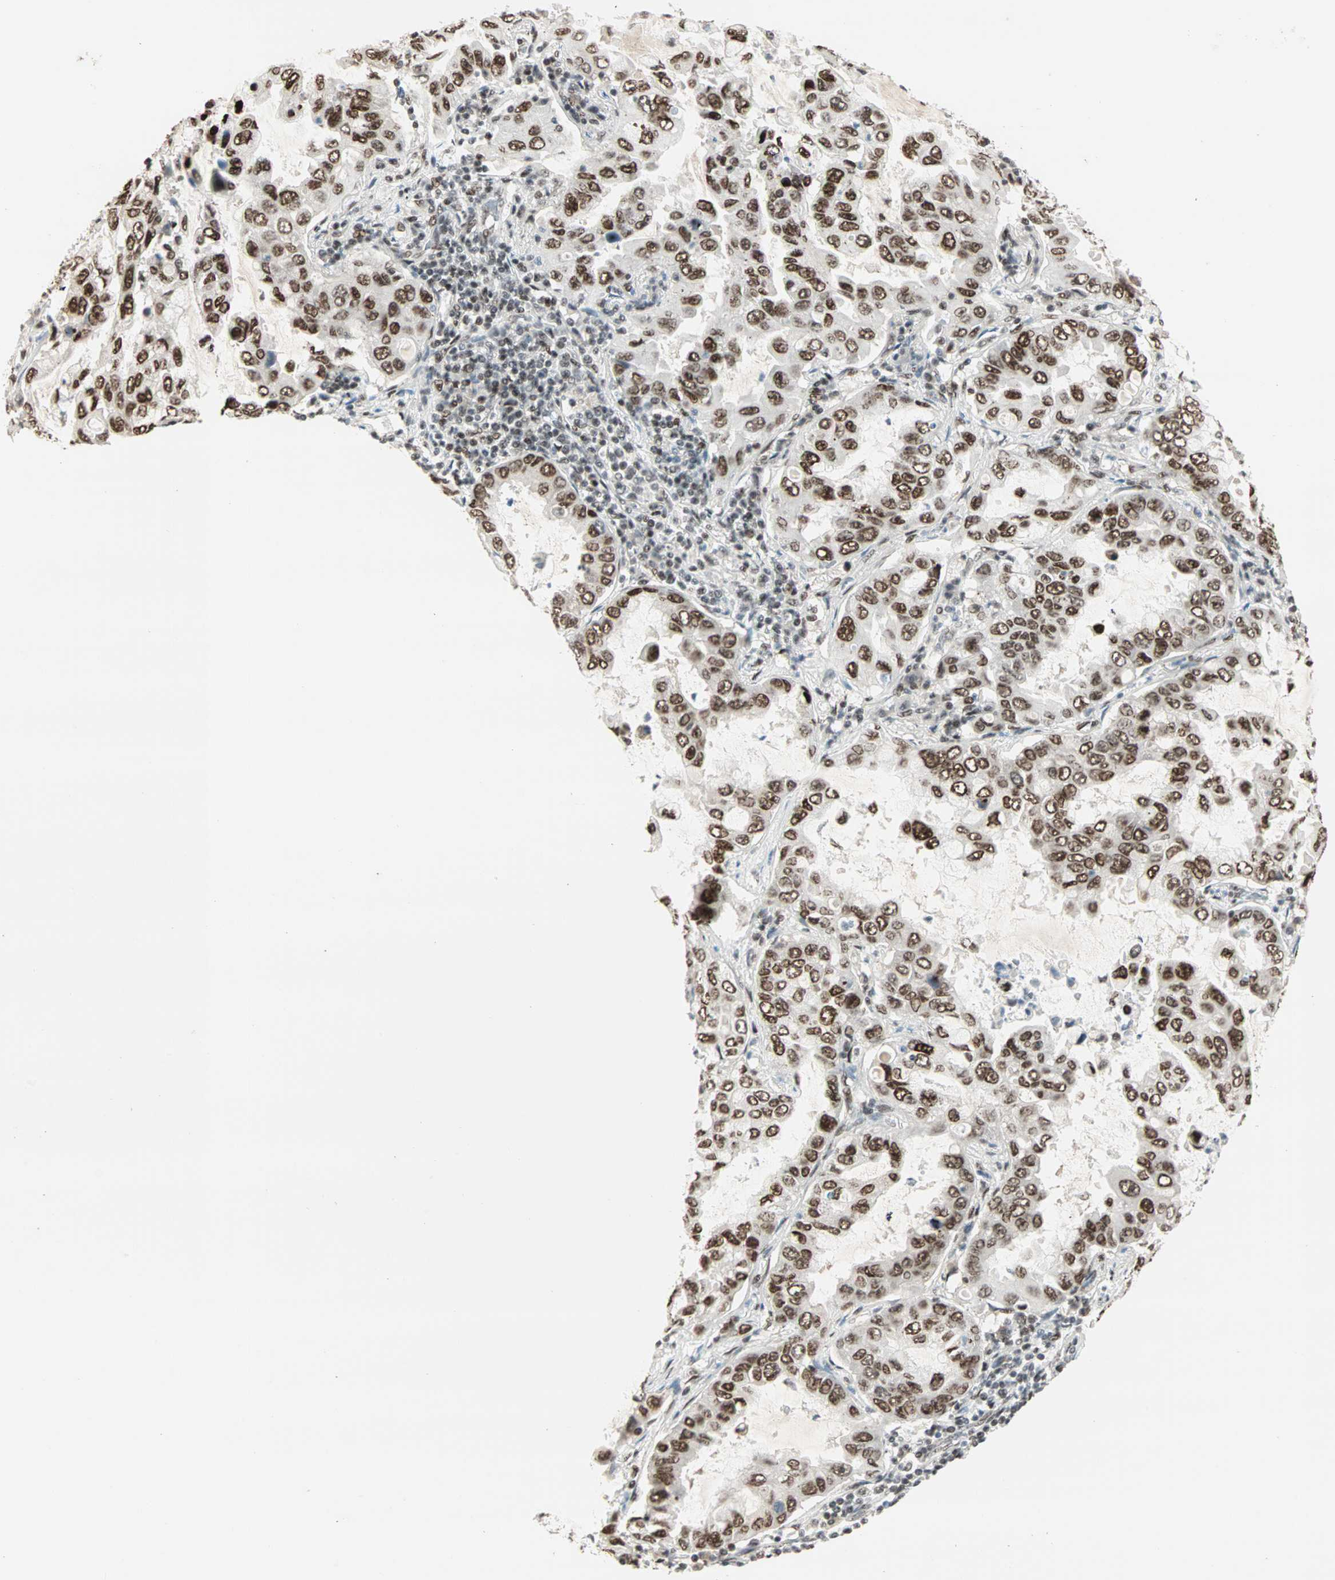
{"staining": {"intensity": "strong", "quantity": ">75%", "location": "nuclear"}, "tissue": "lung cancer", "cell_type": "Tumor cells", "image_type": "cancer", "snomed": [{"axis": "morphology", "description": "Adenocarcinoma, NOS"}, {"axis": "topography", "description": "Lung"}], "caption": "Immunohistochemistry micrograph of neoplastic tissue: adenocarcinoma (lung) stained using IHC reveals high levels of strong protein expression localized specifically in the nuclear of tumor cells, appearing as a nuclear brown color.", "gene": "BLM", "patient": {"sex": "male", "age": 64}}